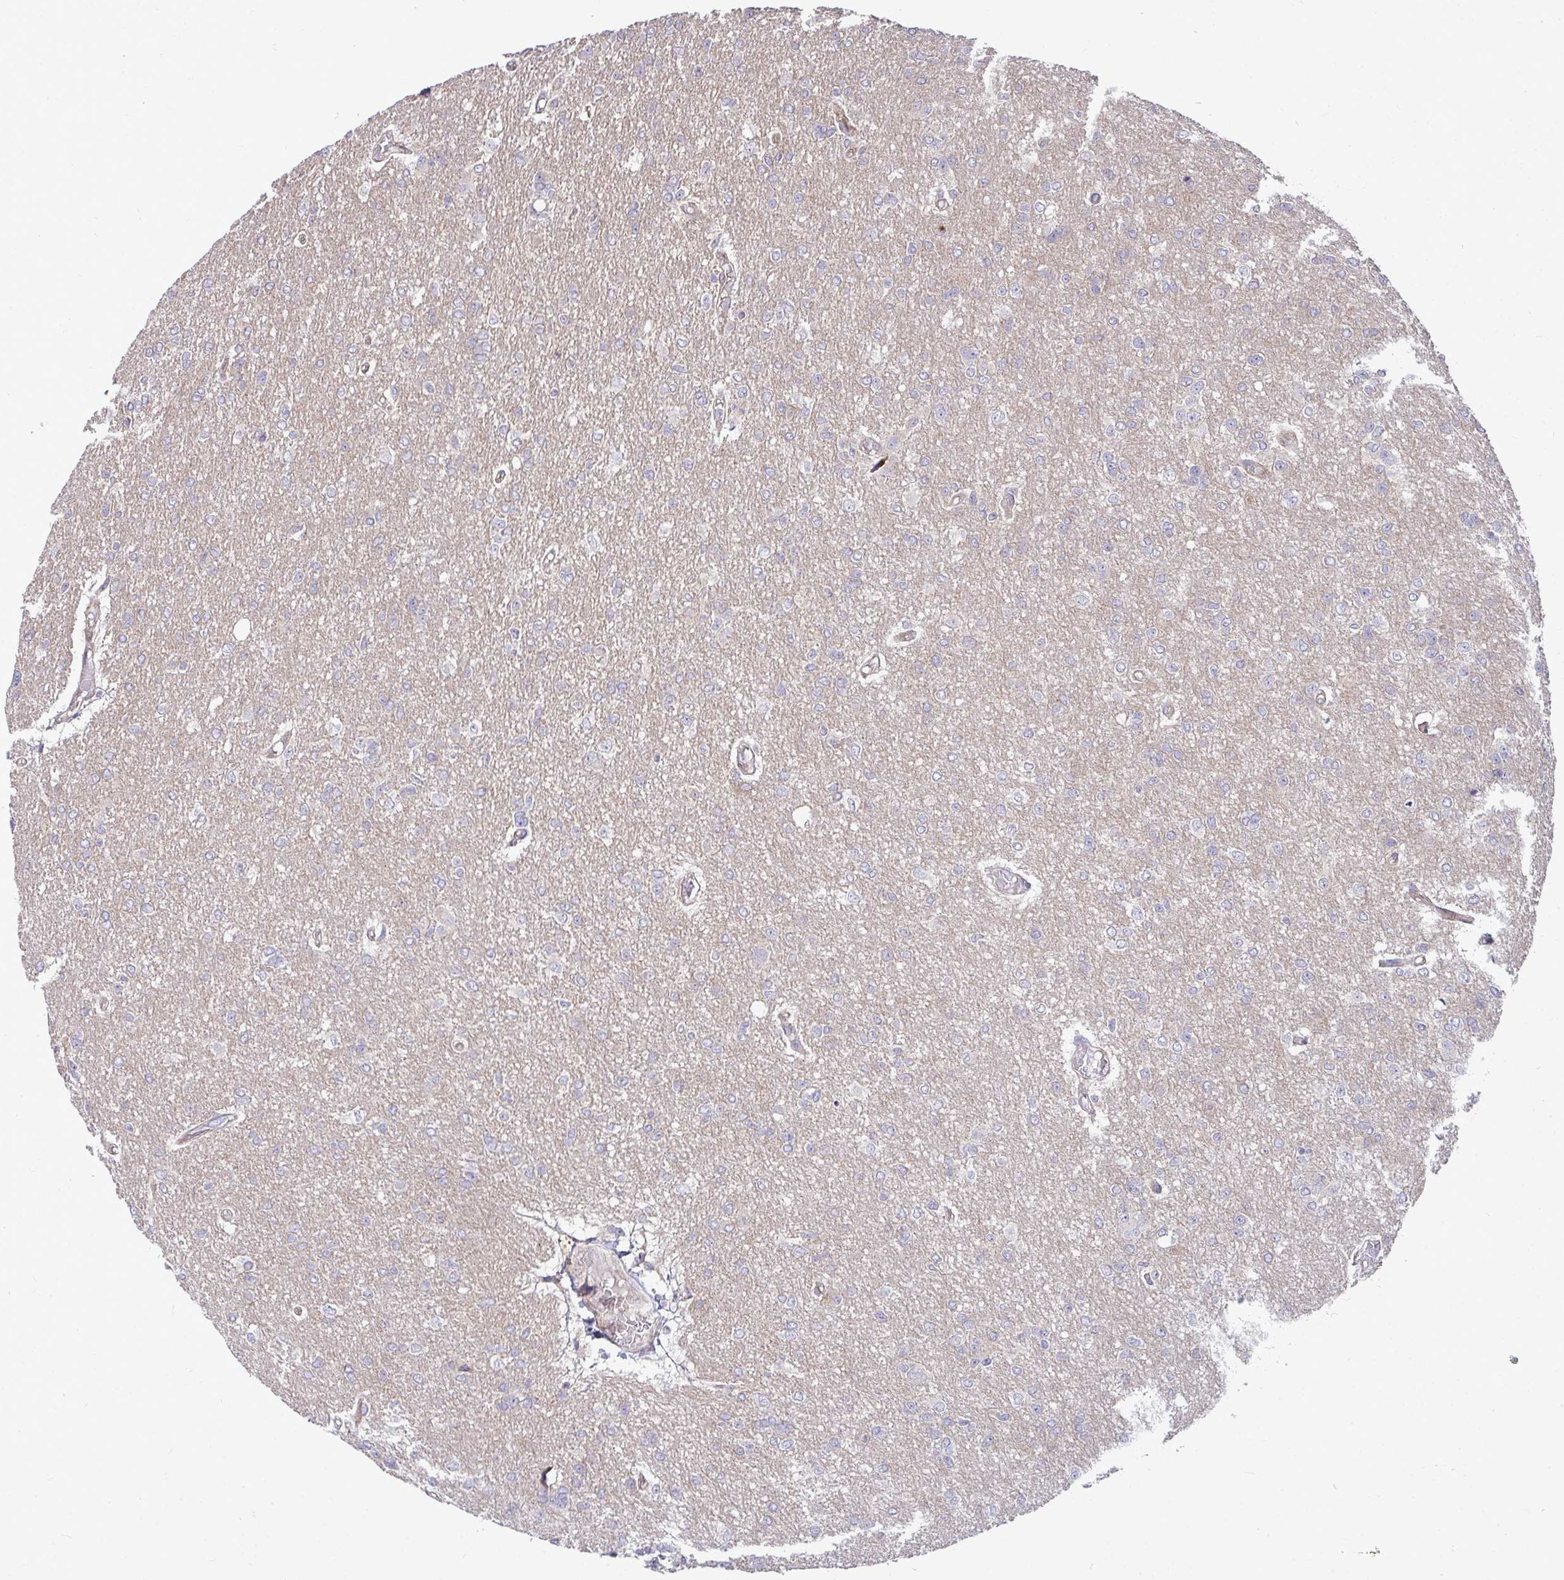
{"staining": {"intensity": "negative", "quantity": "none", "location": "none"}, "tissue": "glioma", "cell_type": "Tumor cells", "image_type": "cancer", "snomed": [{"axis": "morphology", "description": "Glioma, malignant, Low grade"}, {"axis": "topography", "description": "Brain"}], "caption": "Immunohistochemistry histopathology image of neoplastic tissue: human malignant low-grade glioma stained with DAB (3,3'-diaminobenzidine) exhibits no significant protein staining in tumor cells.", "gene": "SH2D1B", "patient": {"sex": "male", "age": 26}}